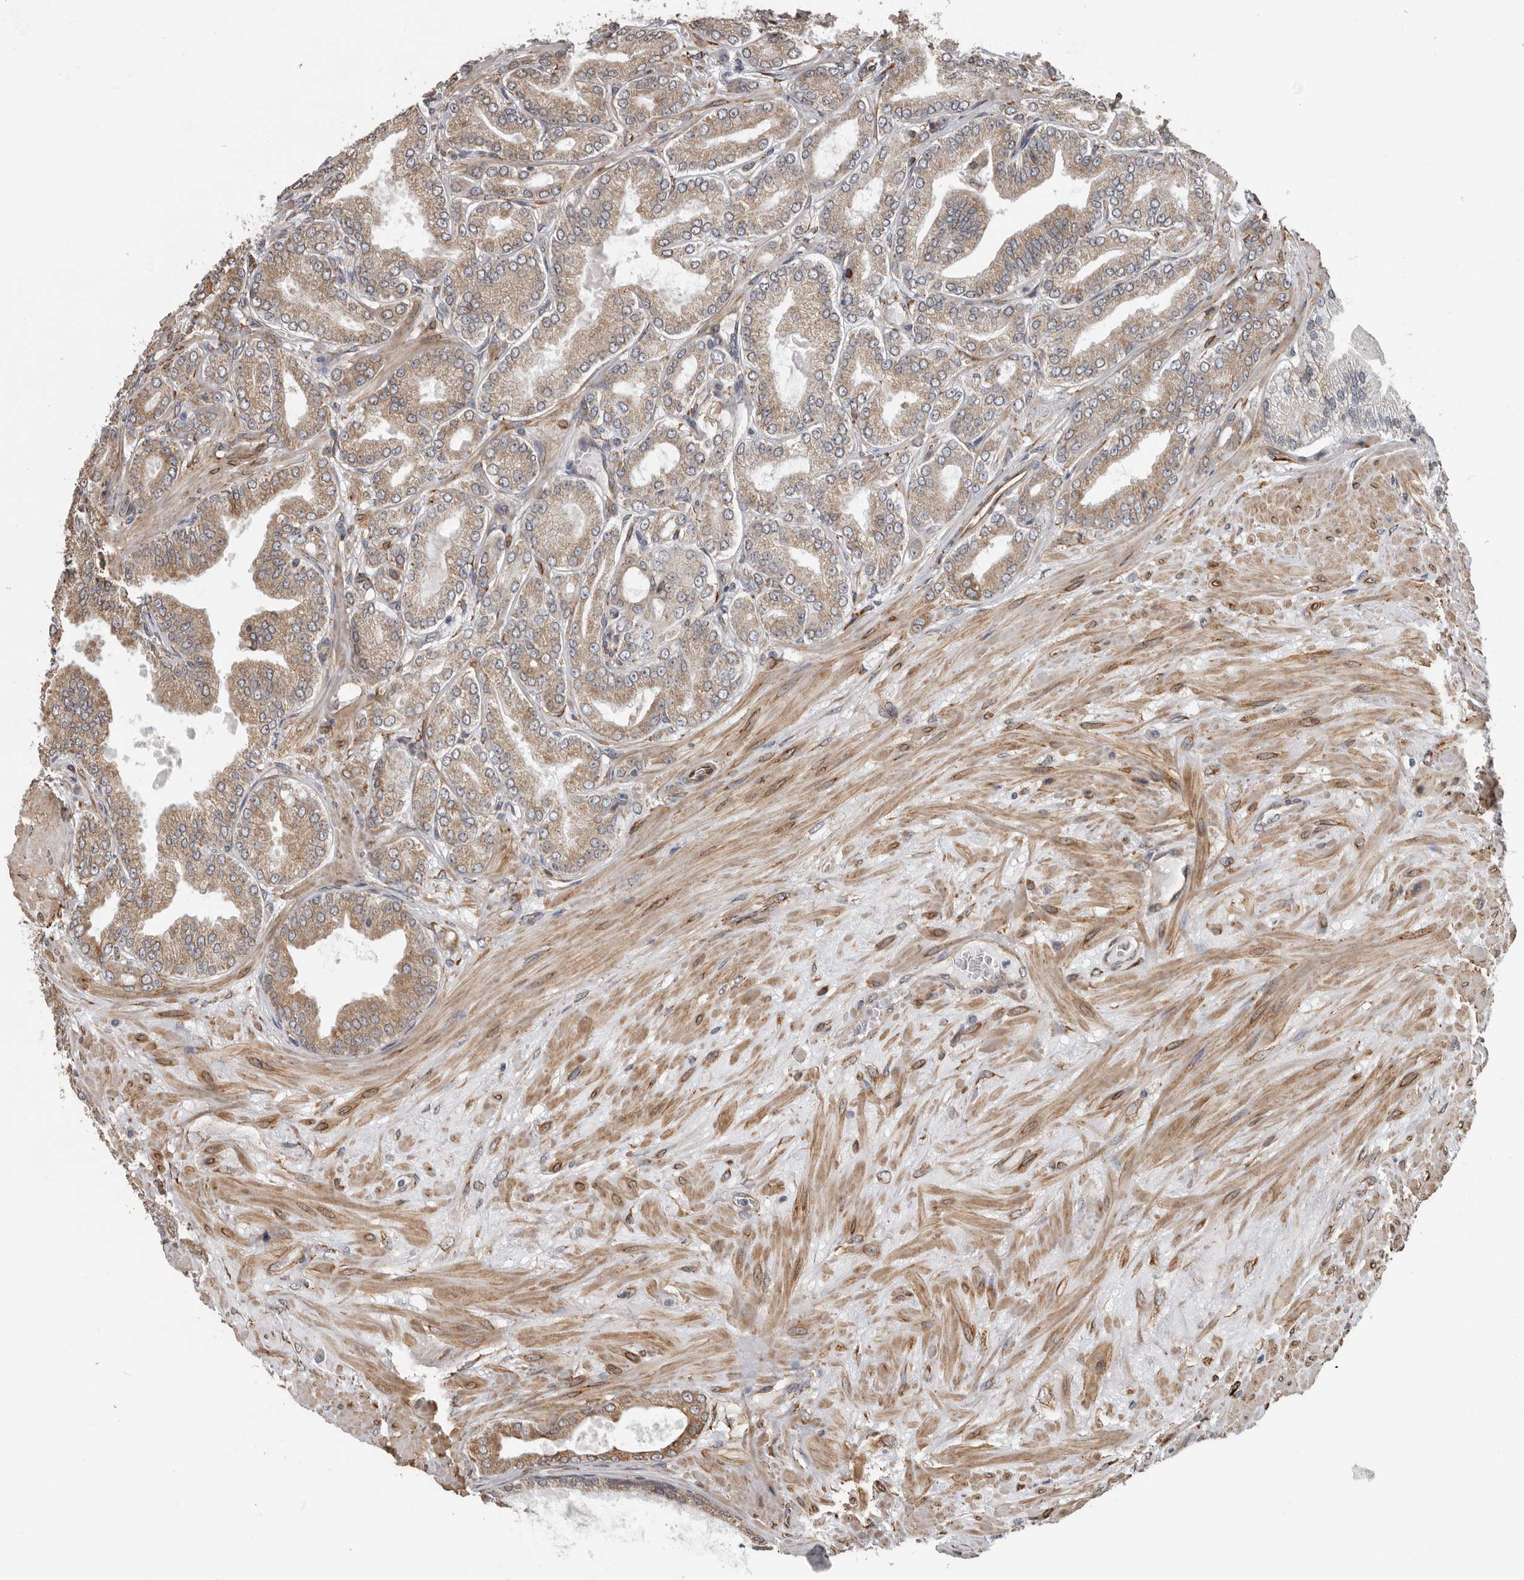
{"staining": {"intensity": "weak", "quantity": ">75%", "location": "cytoplasmic/membranous"}, "tissue": "prostate cancer", "cell_type": "Tumor cells", "image_type": "cancer", "snomed": [{"axis": "morphology", "description": "Adenocarcinoma, Low grade"}, {"axis": "topography", "description": "Prostate"}], "caption": "A photomicrograph showing weak cytoplasmic/membranous staining in about >75% of tumor cells in prostate cancer (low-grade adenocarcinoma), as visualized by brown immunohistochemical staining.", "gene": "CEP350", "patient": {"sex": "male", "age": 63}}